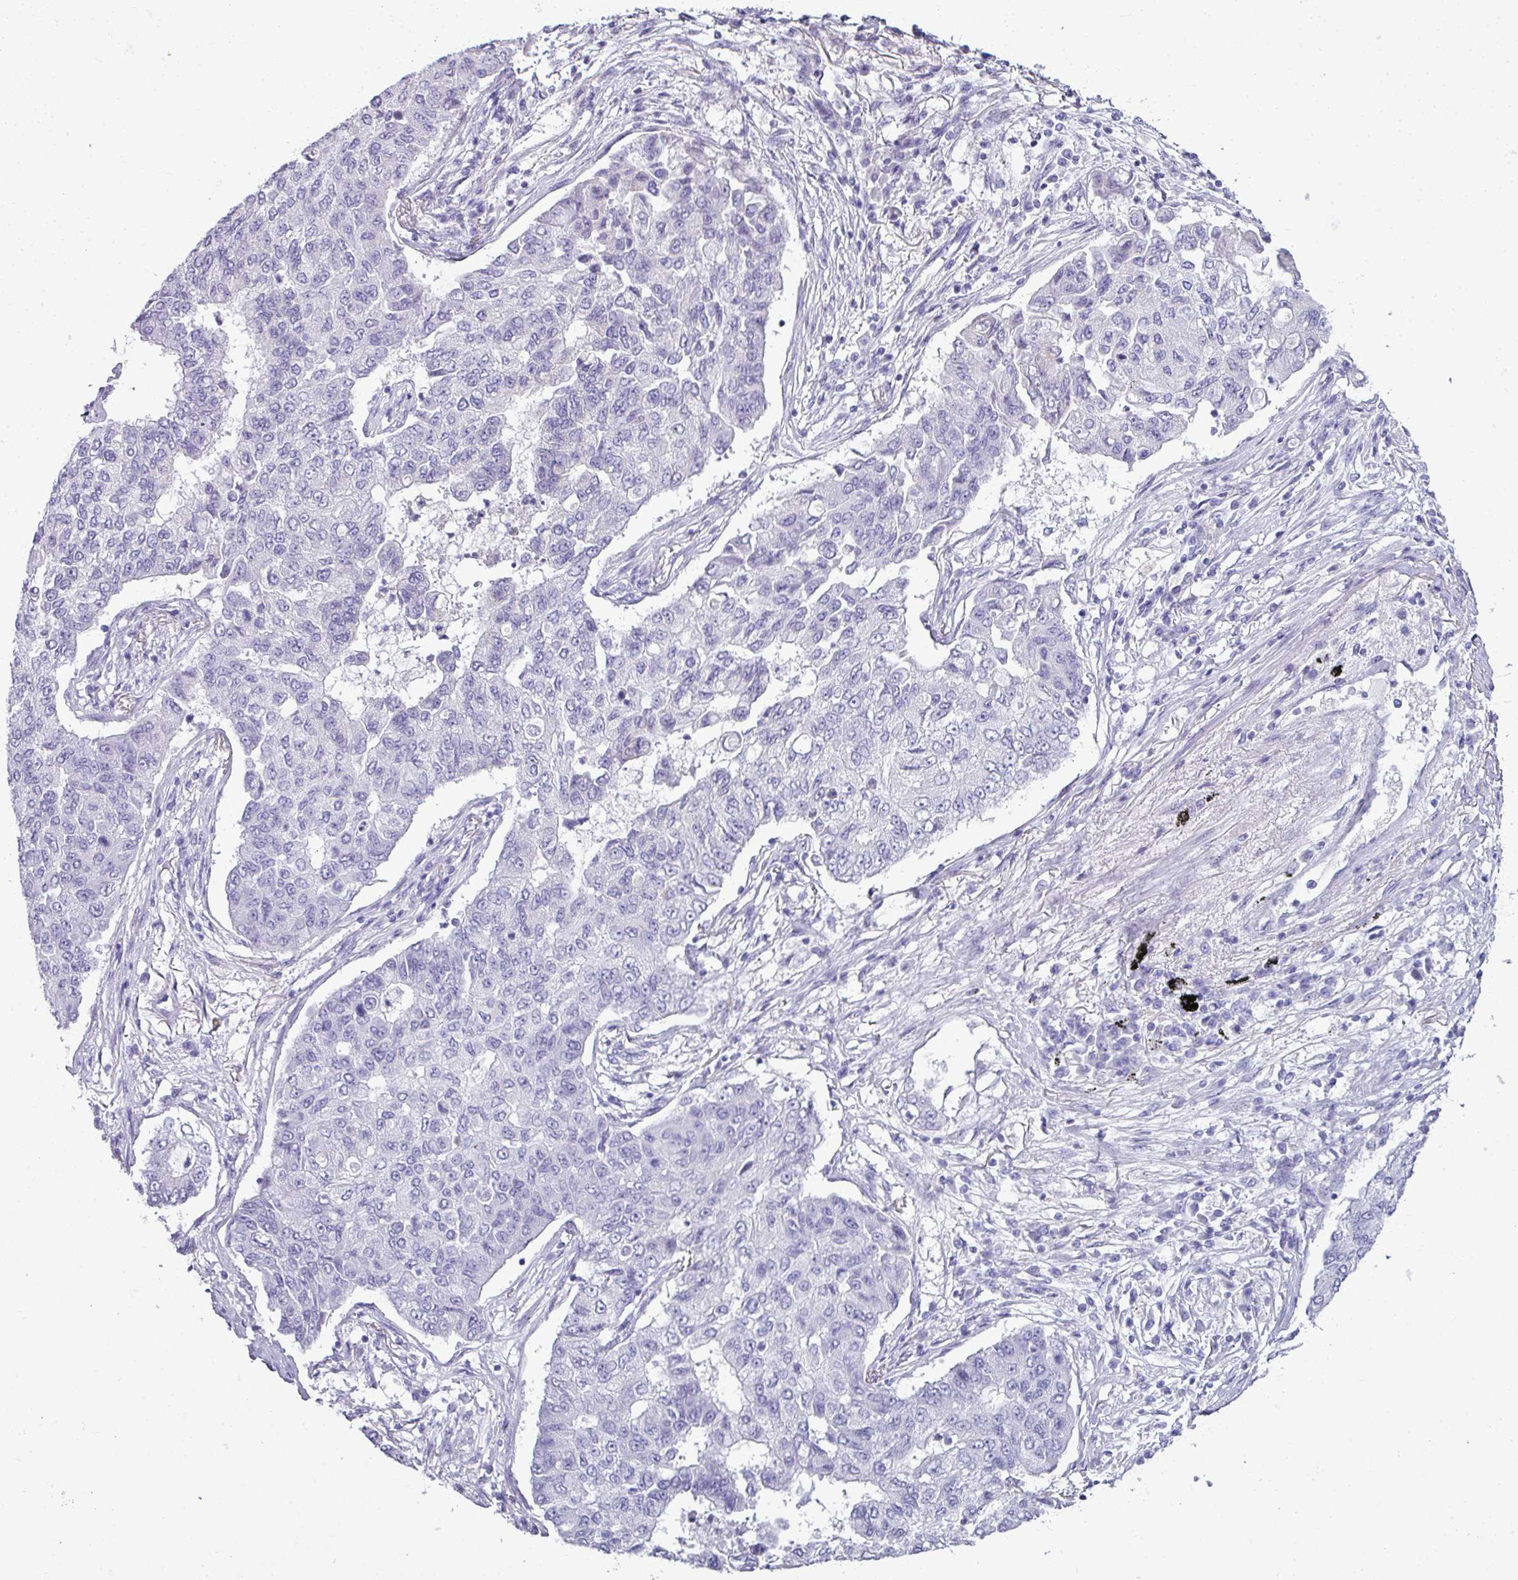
{"staining": {"intensity": "negative", "quantity": "none", "location": "none"}, "tissue": "lung cancer", "cell_type": "Tumor cells", "image_type": "cancer", "snomed": [{"axis": "morphology", "description": "Squamous cell carcinoma, NOS"}, {"axis": "topography", "description": "Lung"}], "caption": "Immunohistochemistry micrograph of lung cancer stained for a protein (brown), which shows no staining in tumor cells.", "gene": "STAT5A", "patient": {"sex": "male", "age": 74}}